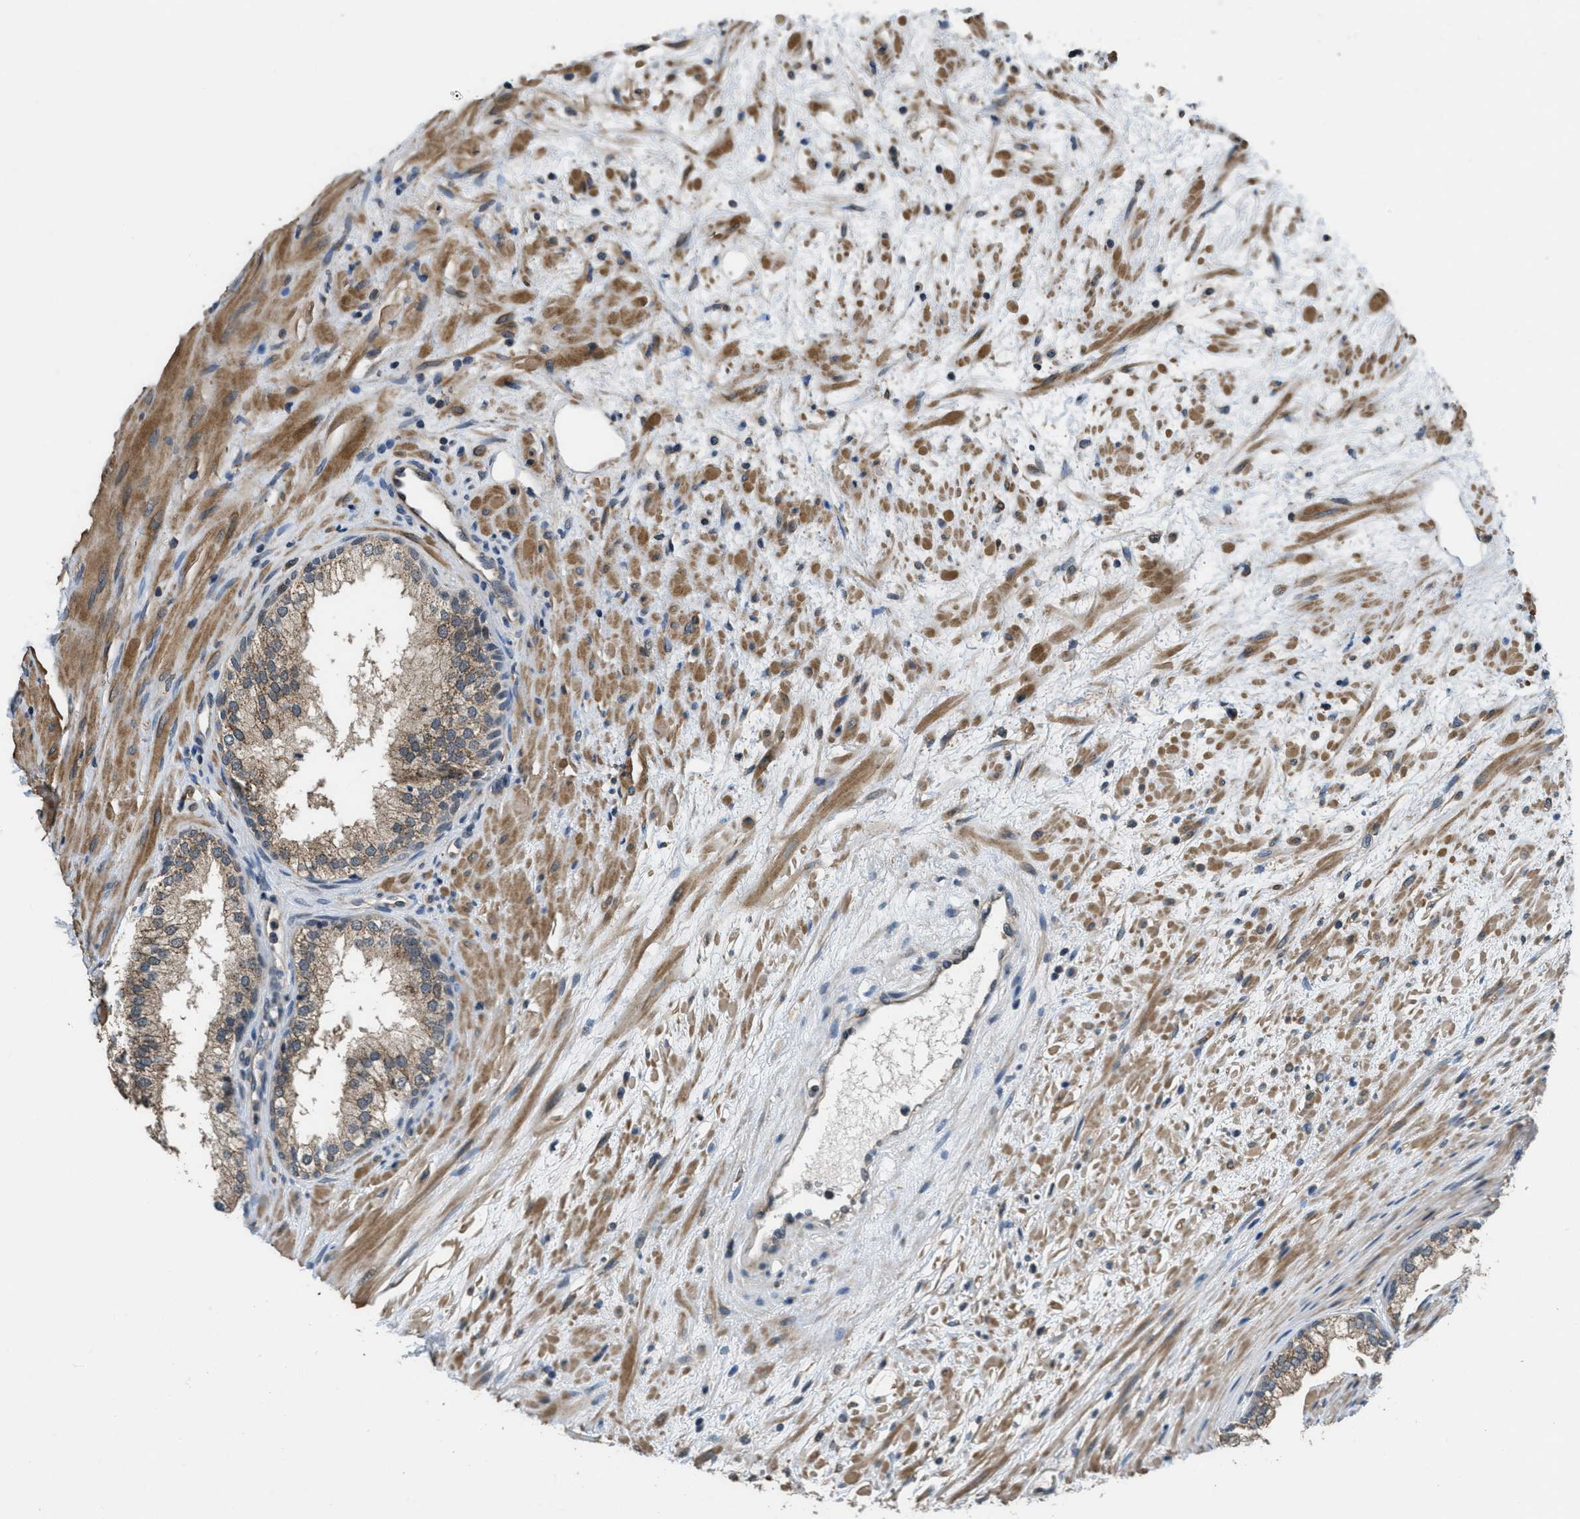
{"staining": {"intensity": "moderate", "quantity": ">75%", "location": "cytoplasmic/membranous,nuclear"}, "tissue": "prostate", "cell_type": "Glandular cells", "image_type": "normal", "snomed": [{"axis": "morphology", "description": "Normal tissue, NOS"}, {"axis": "topography", "description": "Prostate"}], "caption": "Unremarkable prostate reveals moderate cytoplasmic/membranous,nuclear positivity in about >75% of glandular cells The staining is performed using DAB (3,3'-diaminobenzidine) brown chromogen to label protein expression. The nuclei are counter-stained blue using hematoxylin..", "gene": "NAT1", "patient": {"sex": "male", "age": 76}}